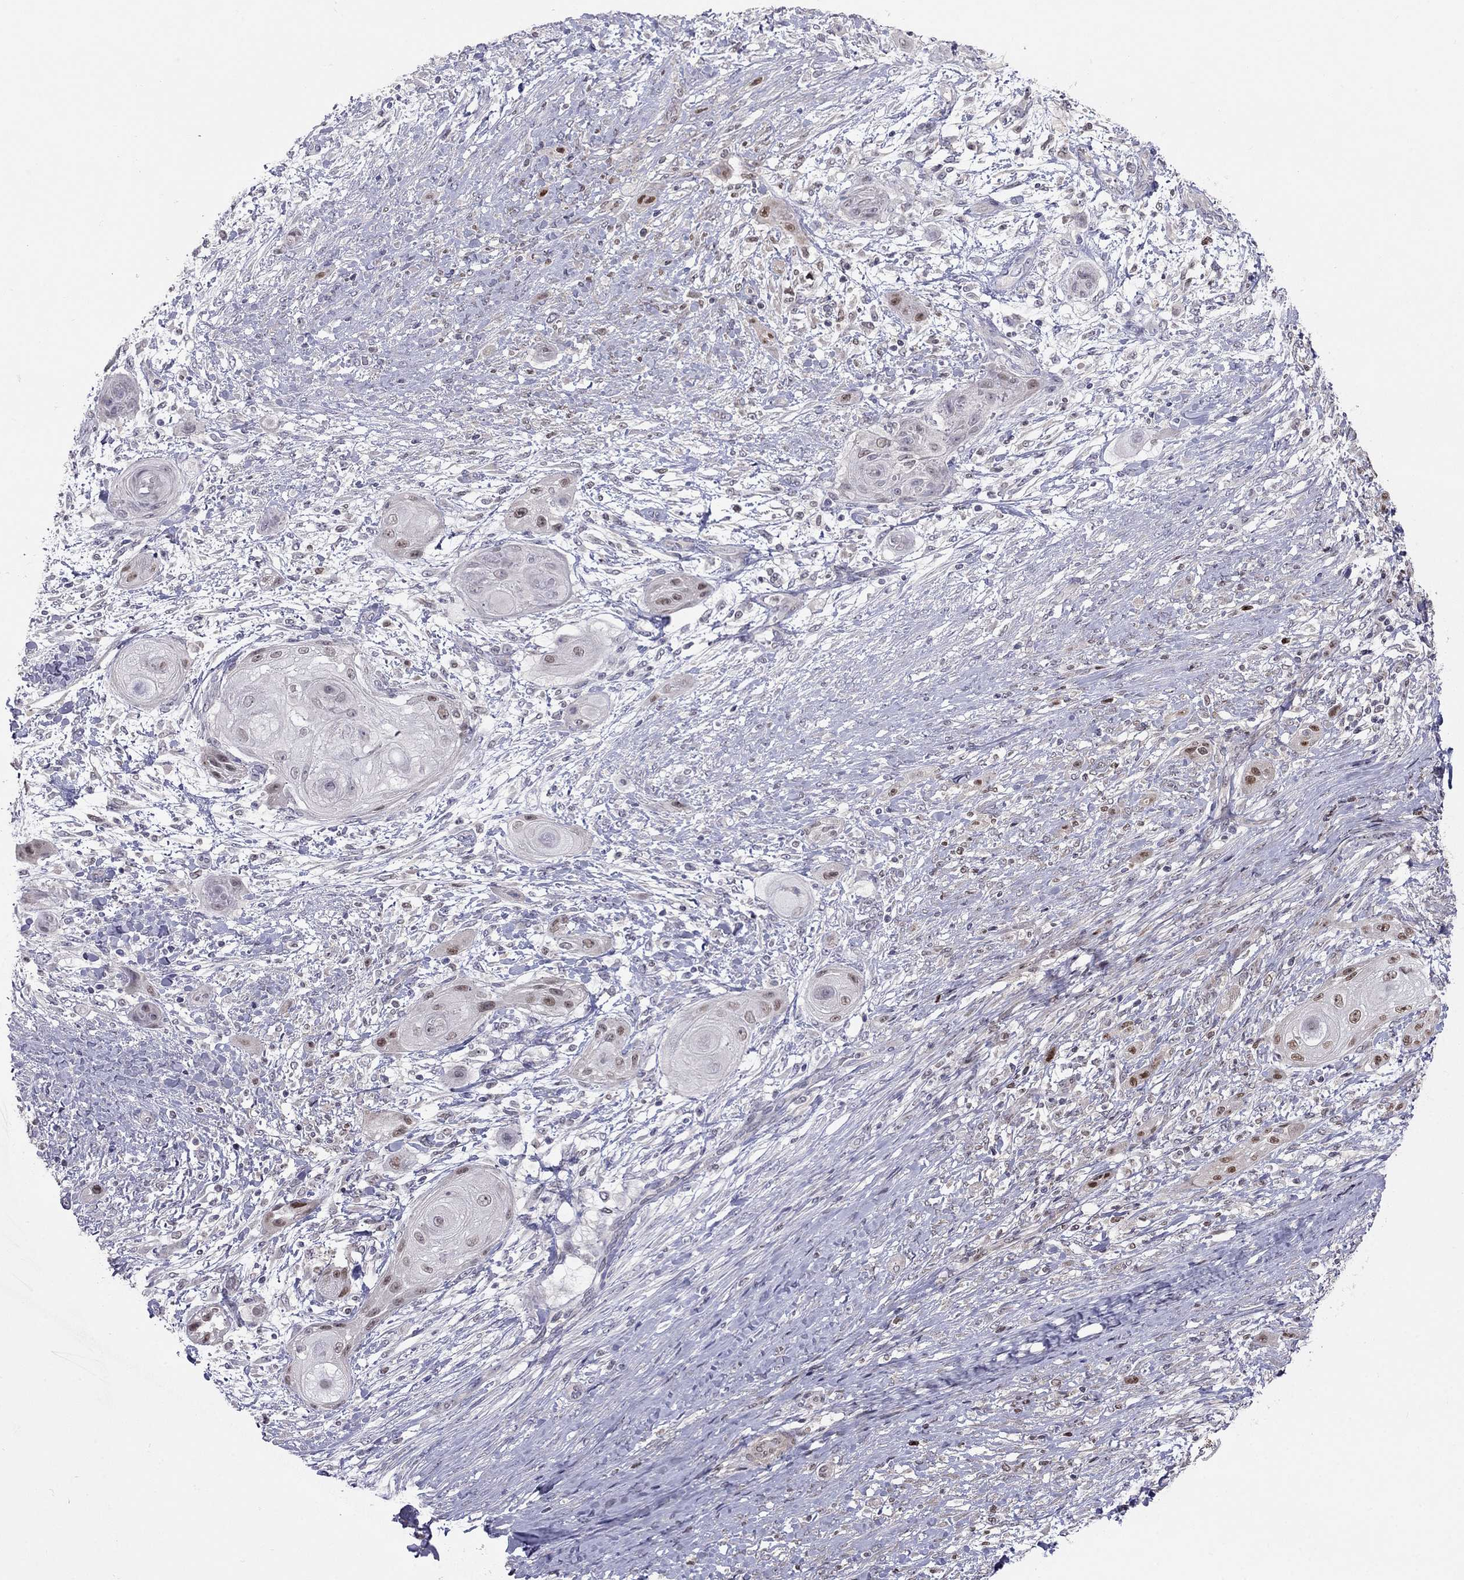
{"staining": {"intensity": "moderate", "quantity": "<25%", "location": "nuclear"}, "tissue": "skin cancer", "cell_type": "Tumor cells", "image_type": "cancer", "snomed": [{"axis": "morphology", "description": "Squamous cell carcinoma, NOS"}, {"axis": "topography", "description": "Skin"}], "caption": "IHC photomicrograph of skin cancer (squamous cell carcinoma) stained for a protein (brown), which demonstrates low levels of moderate nuclear positivity in approximately <25% of tumor cells.", "gene": "LRRC39", "patient": {"sex": "male", "age": 62}}